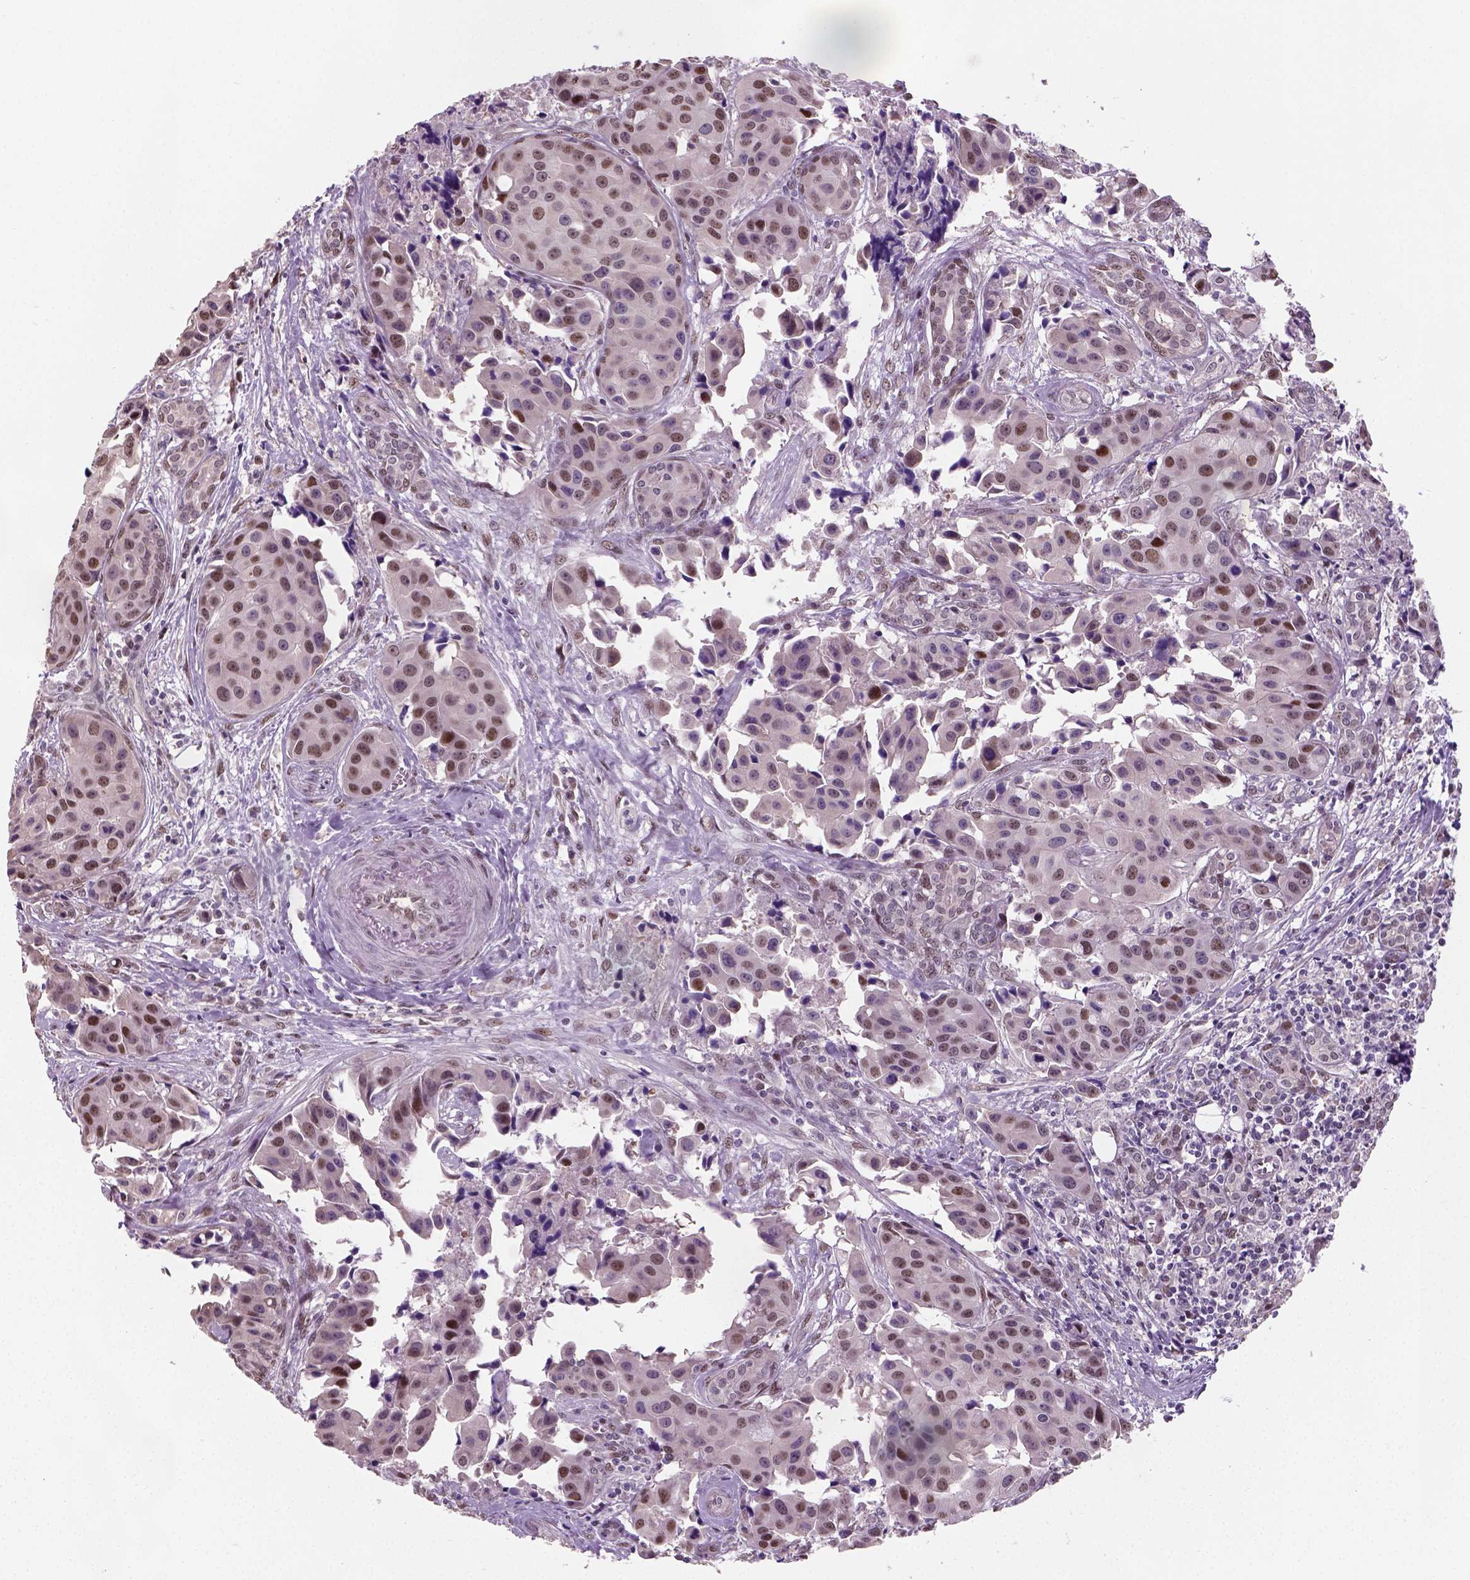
{"staining": {"intensity": "moderate", "quantity": ">75%", "location": "nuclear"}, "tissue": "head and neck cancer", "cell_type": "Tumor cells", "image_type": "cancer", "snomed": [{"axis": "morphology", "description": "Adenocarcinoma, NOS"}, {"axis": "topography", "description": "Head-Neck"}], "caption": "Immunohistochemistry (IHC) (DAB) staining of human adenocarcinoma (head and neck) shows moderate nuclear protein expression in about >75% of tumor cells.", "gene": "C1orf112", "patient": {"sex": "male", "age": 76}}